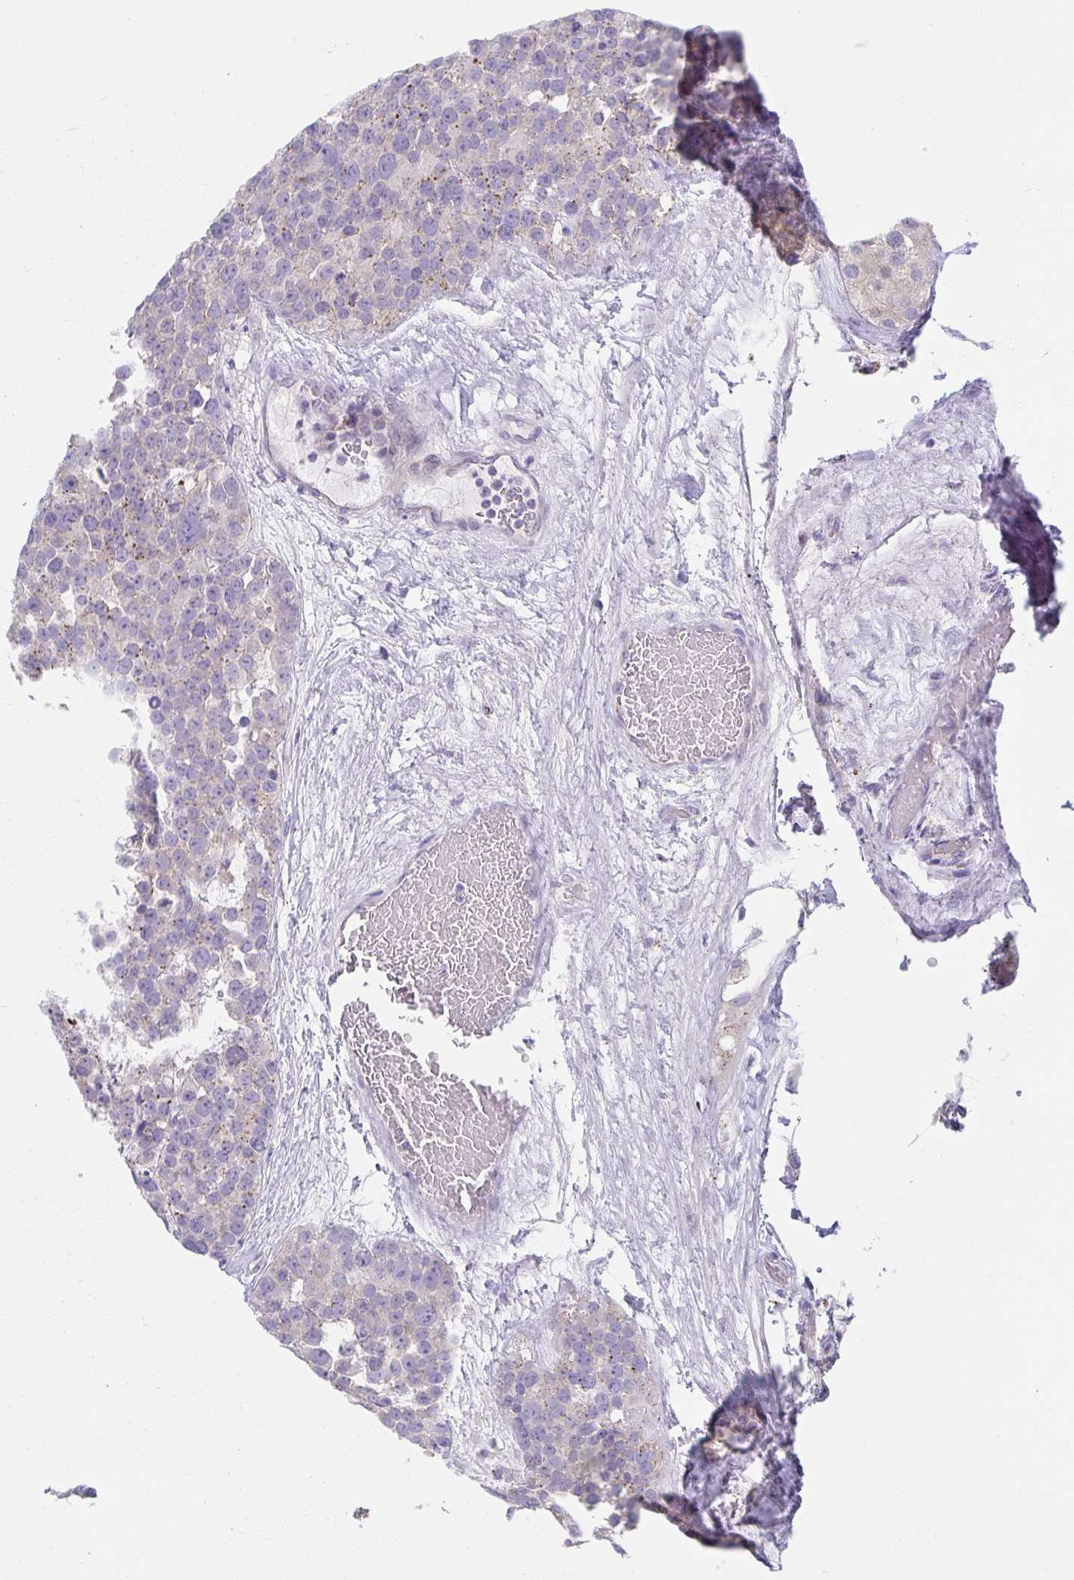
{"staining": {"intensity": "moderate", "quantity": "25%-75%", "location": "cytoplasmic/membranous"}, "tissue": "testis cancer", "cell_type": "Tumor cells", "image_type": "cancer", "snomed": [{"axis": "morphology", "description": "Seminoma, NOS"}, {"axis": "topography", "description": "Testis"}], "caption": "Human testis cancer (seminoma) stained for a protein (brown) displays moderate cytoplasmic/membranous positive positivity in approximately 25%-75% of tumor cells.", "gene": "CHMP5", "patient": {"sex": "male", "age": 71}}